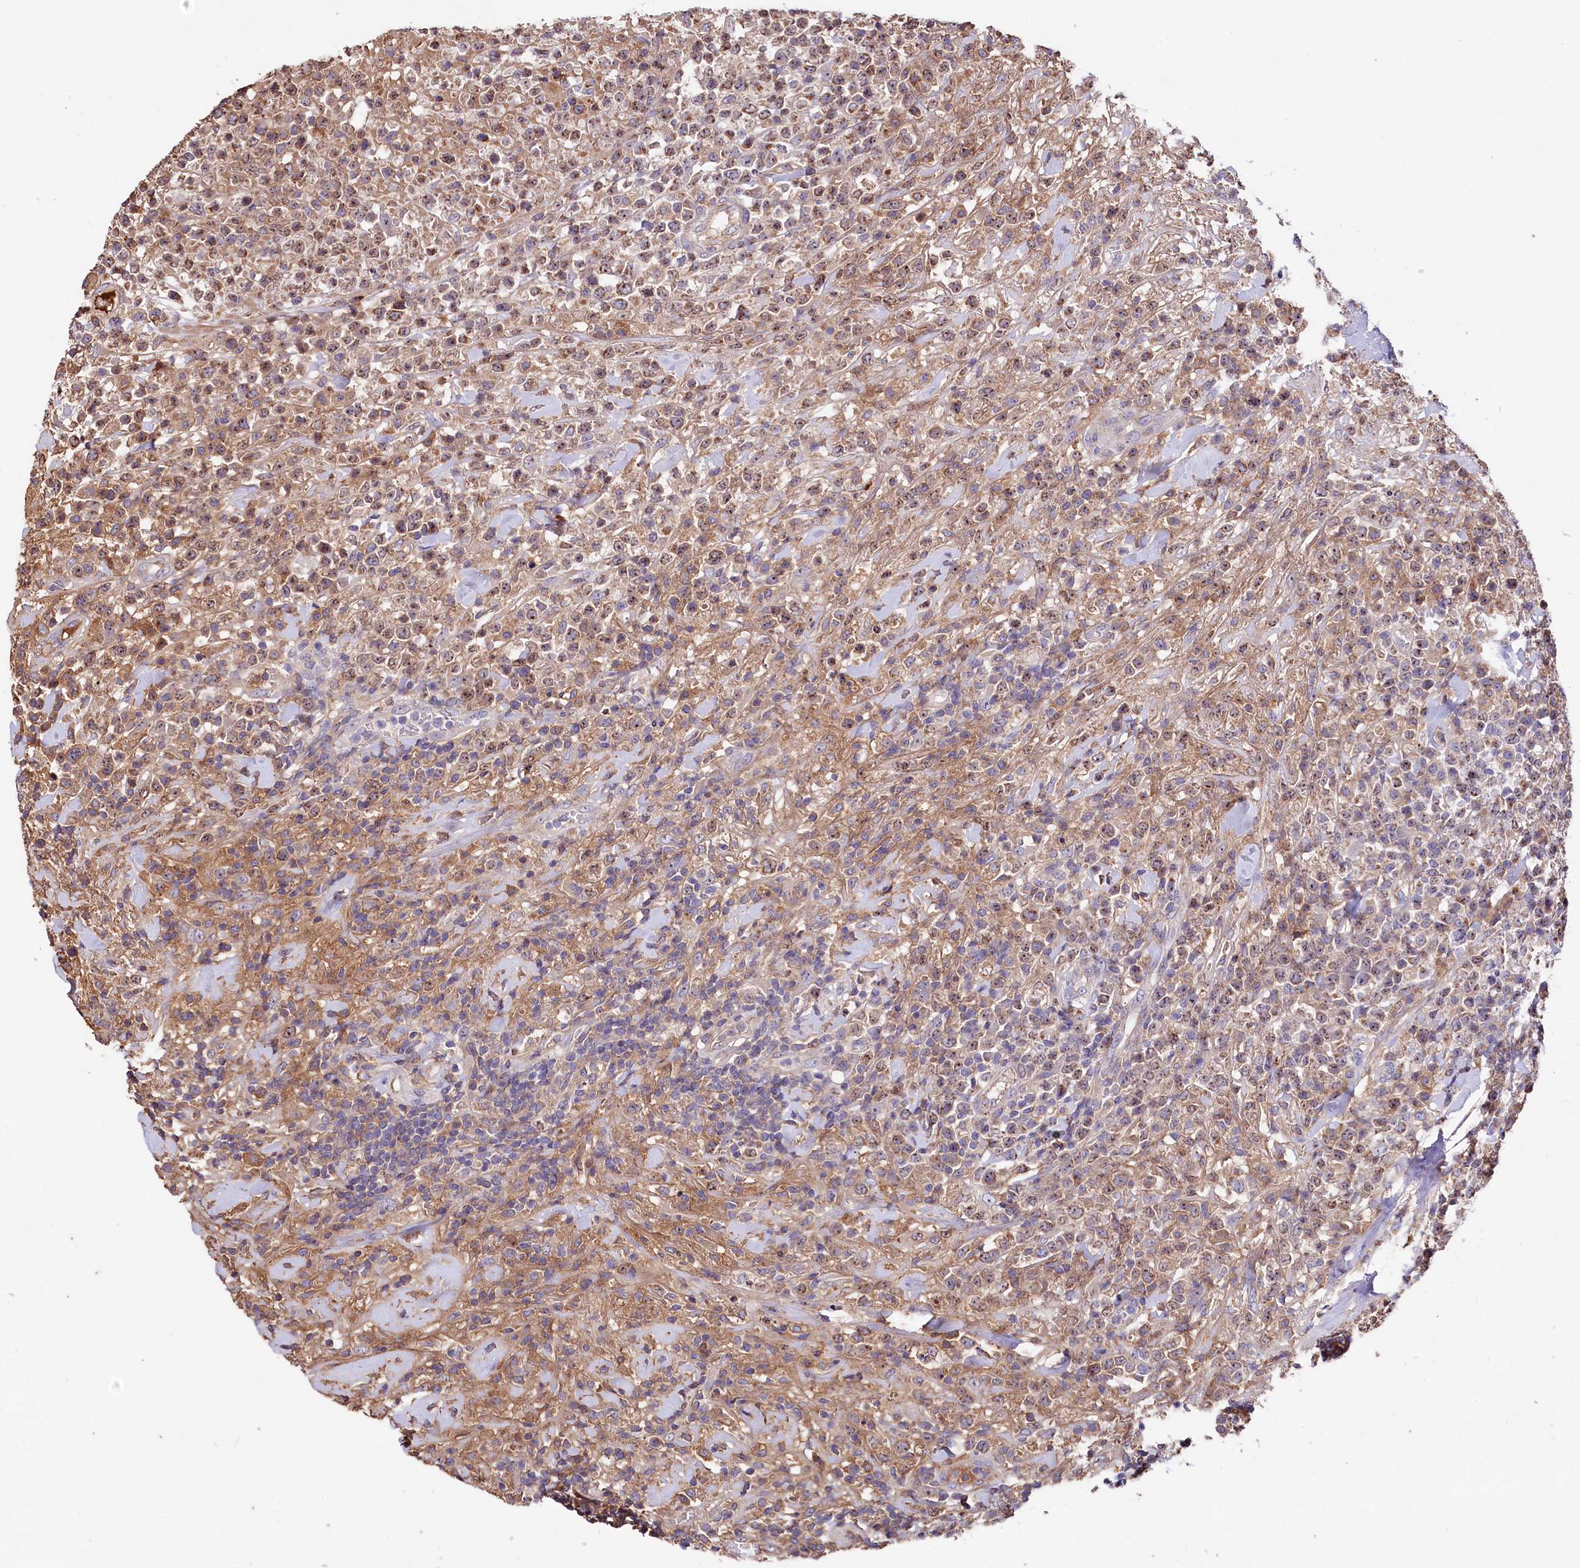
{"staining": {"intensity": "moderate", "quantity": ">75%", "location": "nuclear"}, "tissue": "lymphoma", "cell_type": "Tumor cells", "image_type": "cancer", "snomed": [{"axis": "morphology", "description": "Malignant lymphoma, non-Hodgkin's type, High grade"}, {"axis": "topography", "description": "Colon"}], "caption": "Lymphoma tissue reveals moderate nuclear staining in approximately >75% of tumor cells, visualized by immunohistochemistry.", "gene": "RPUSD3", "patient": {"sex": "female", "age": 53}}